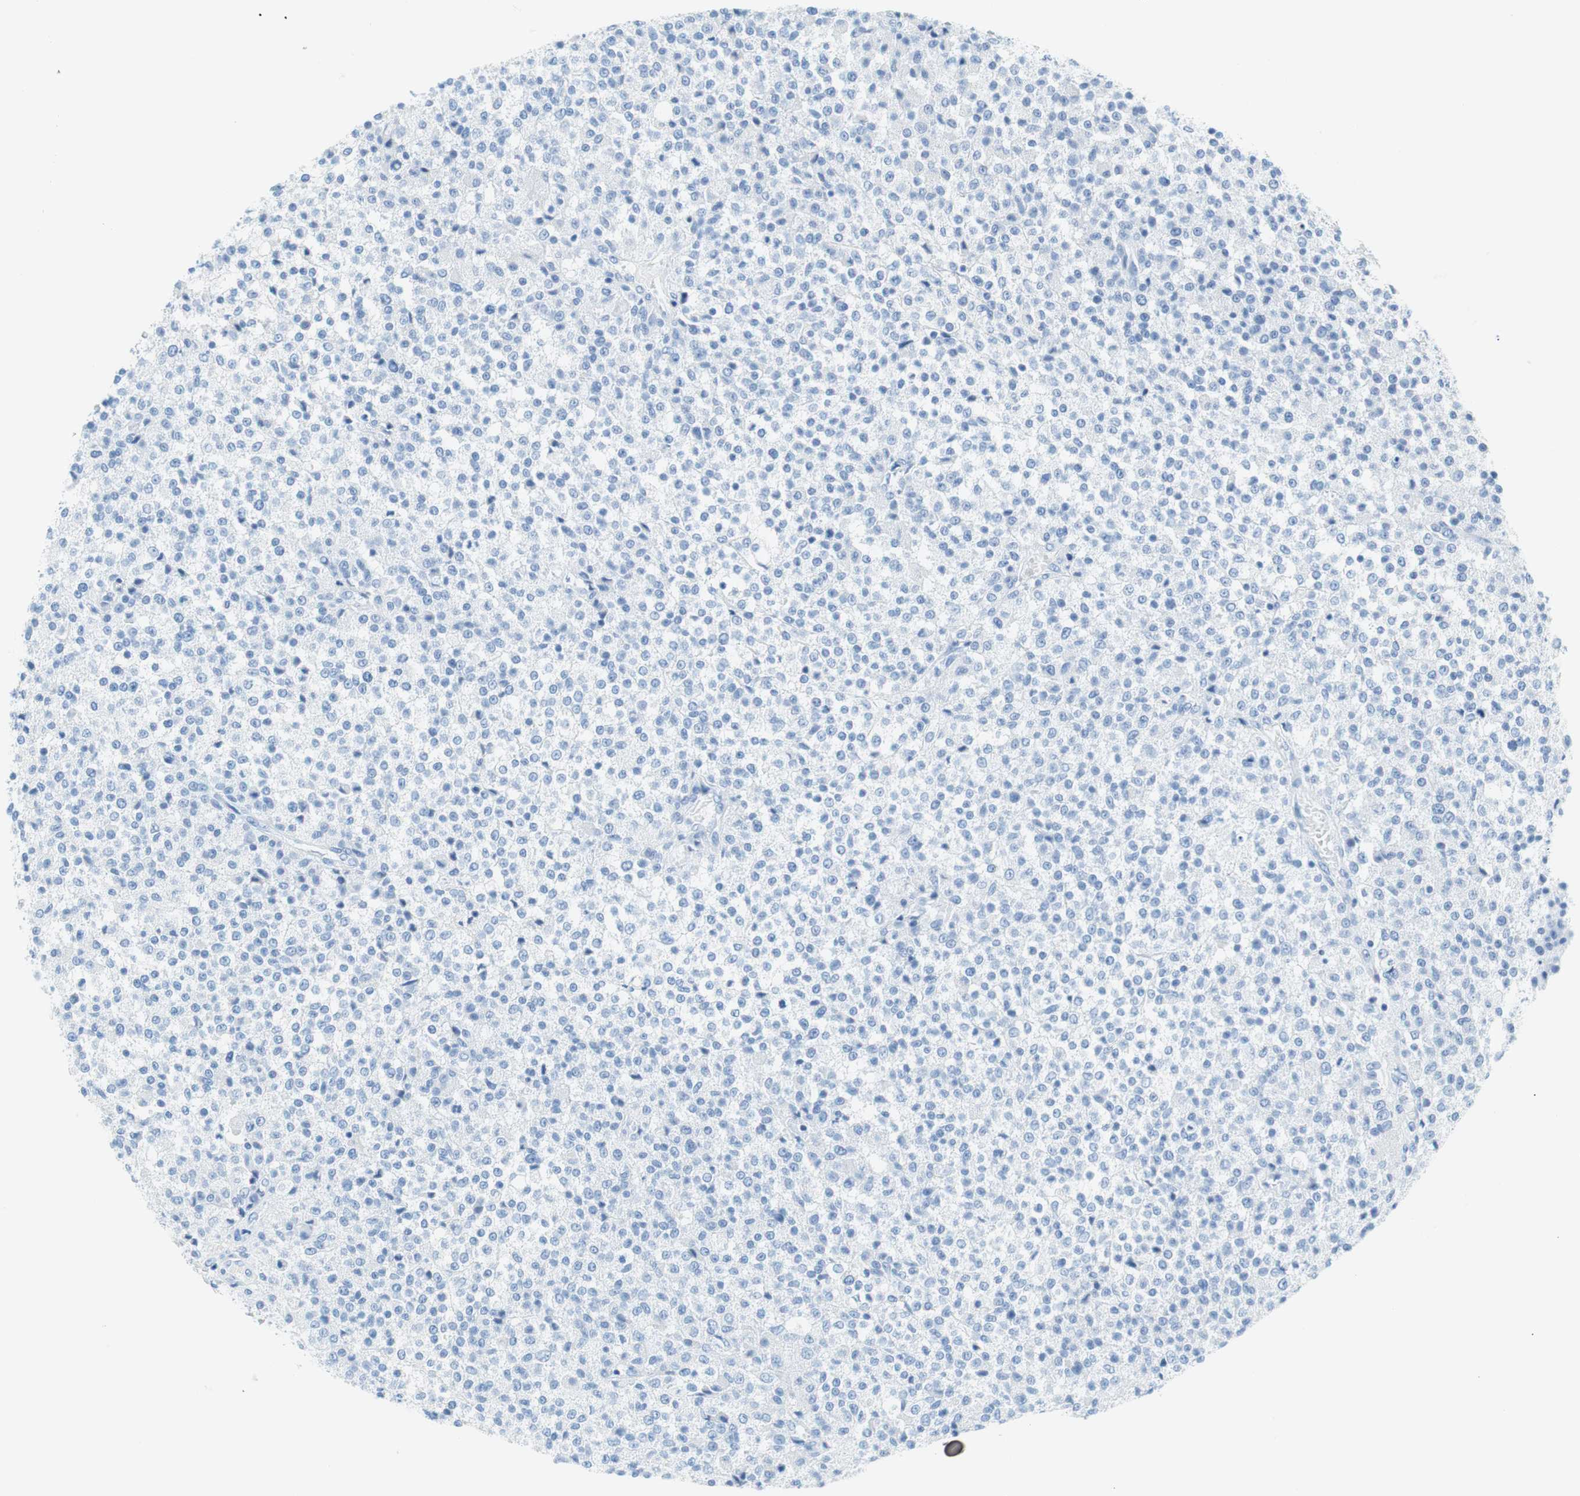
{"staining": {"intensity": "negative", "quantity": "none", "location": "none"}, "tissue": "testis cancer", "cell_type": "Tumor cells", "image_type": "cancer", "snomed": [{"axis": "morphology", "description": "Seminoma, NOS"}, {"axis": "topography", "description": "Testis"}], "caption": "A photomicrograph of testis cancer stained for a protein exhibits no brown staining in tumor cells.", "gene": "MYH1", "patient": {"sex": "male", "age": 59}}